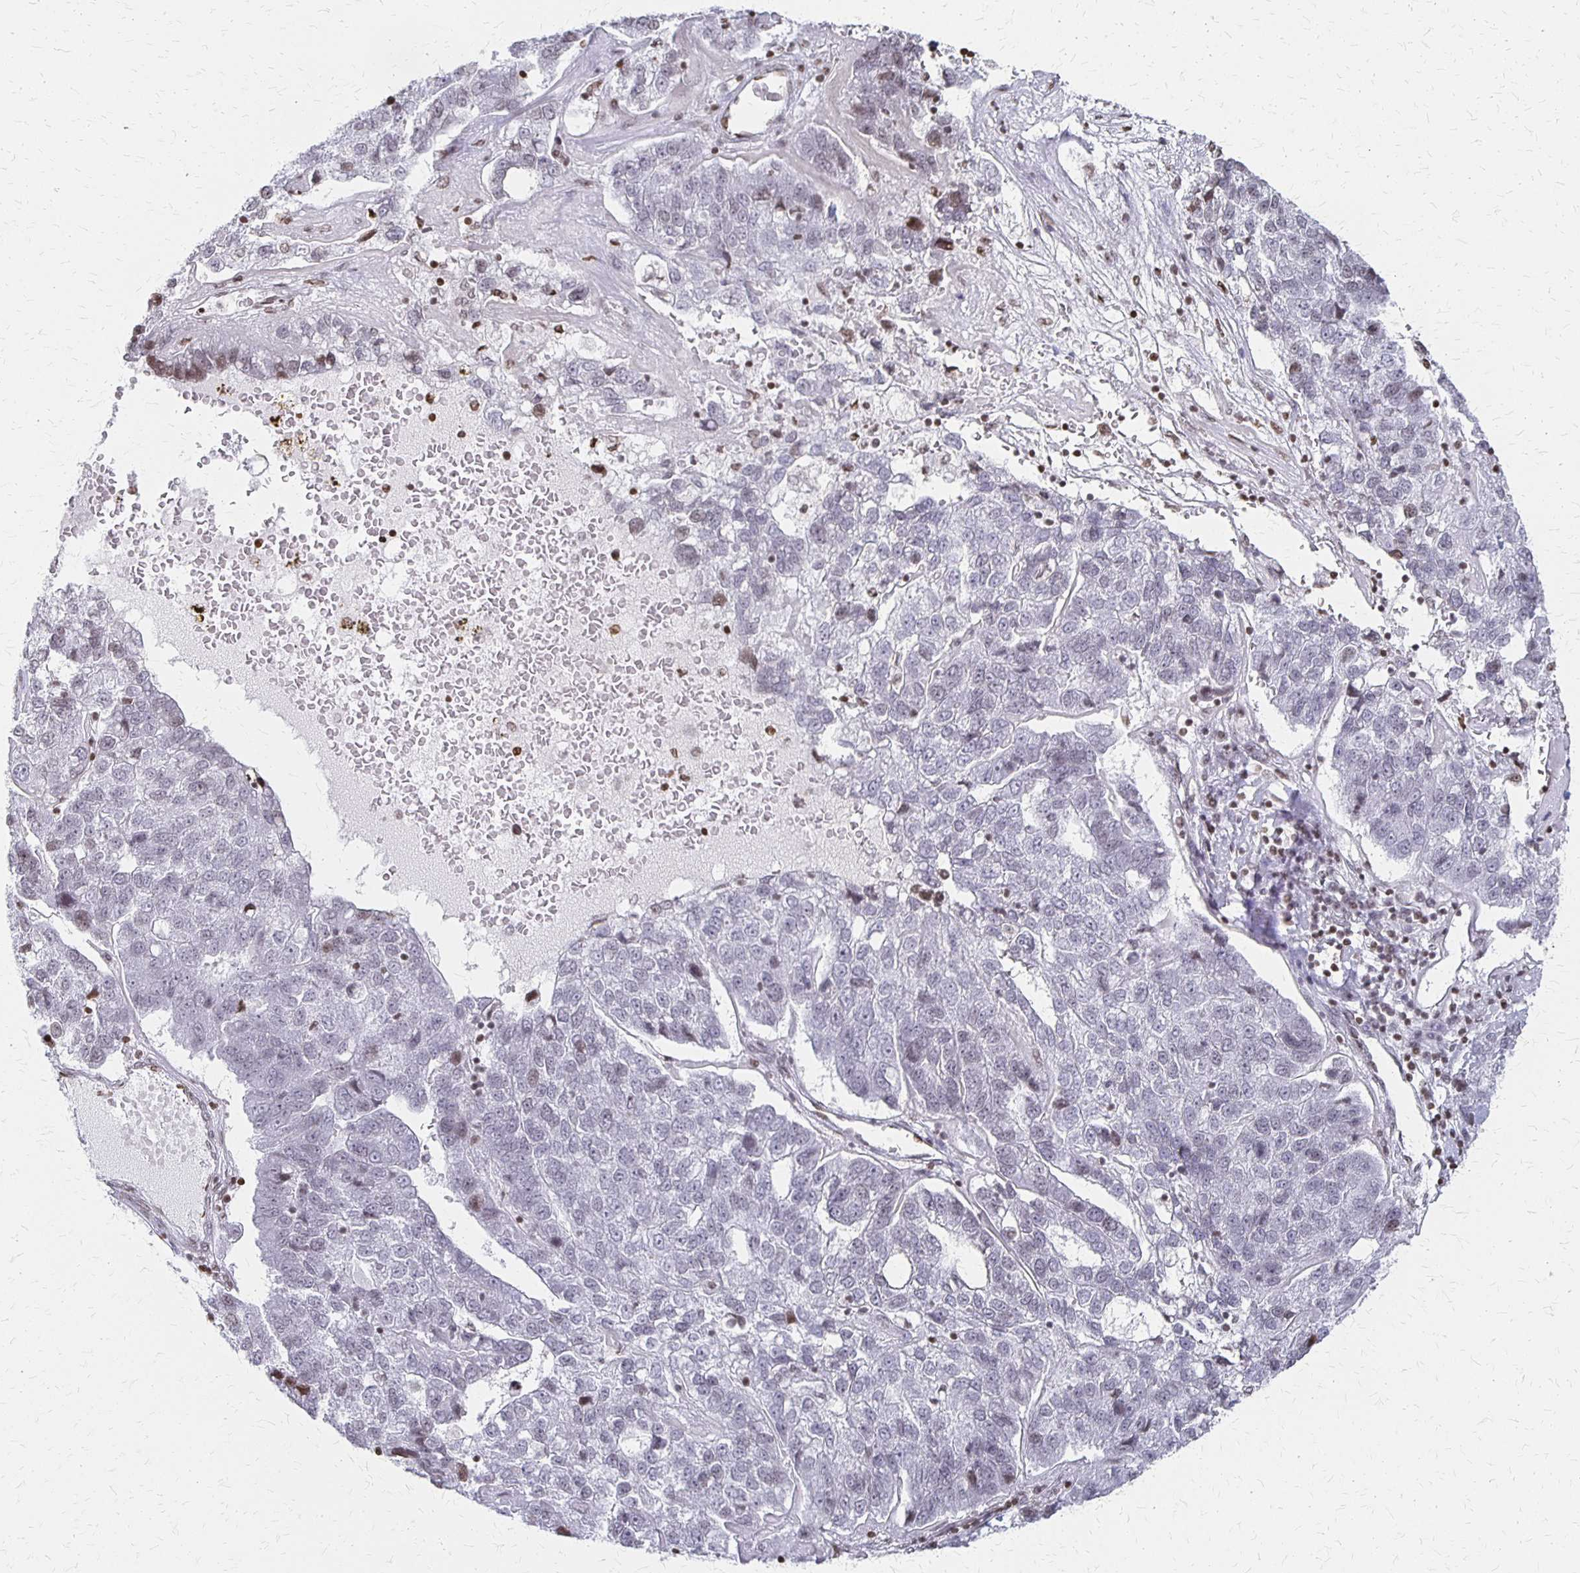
{"staining": {"intensity": "weak", "quantity": "<25%", "location": "nuclear"}, "tissue": "pancreatic cancer", "cell_type": "Tumor cells", "image_type": "cancer", "snomed": [{"axis": "morphology", "description": "Adenocarcinoma, NOS"}, {"axis": "topography", "description": "Pancreas"}], "caption": "Pancreatic cancer was stained to show a protein in brown. There is no significant expression in tumor cells. Brightfield microscopy of IHC stained with DAB (3,3'-diaminobenzidine) (brown) and hematoxylin (blue), captured at high magnification.", "gene": "ZNF280C", "patient": {"sex": "female", "age": 61}}